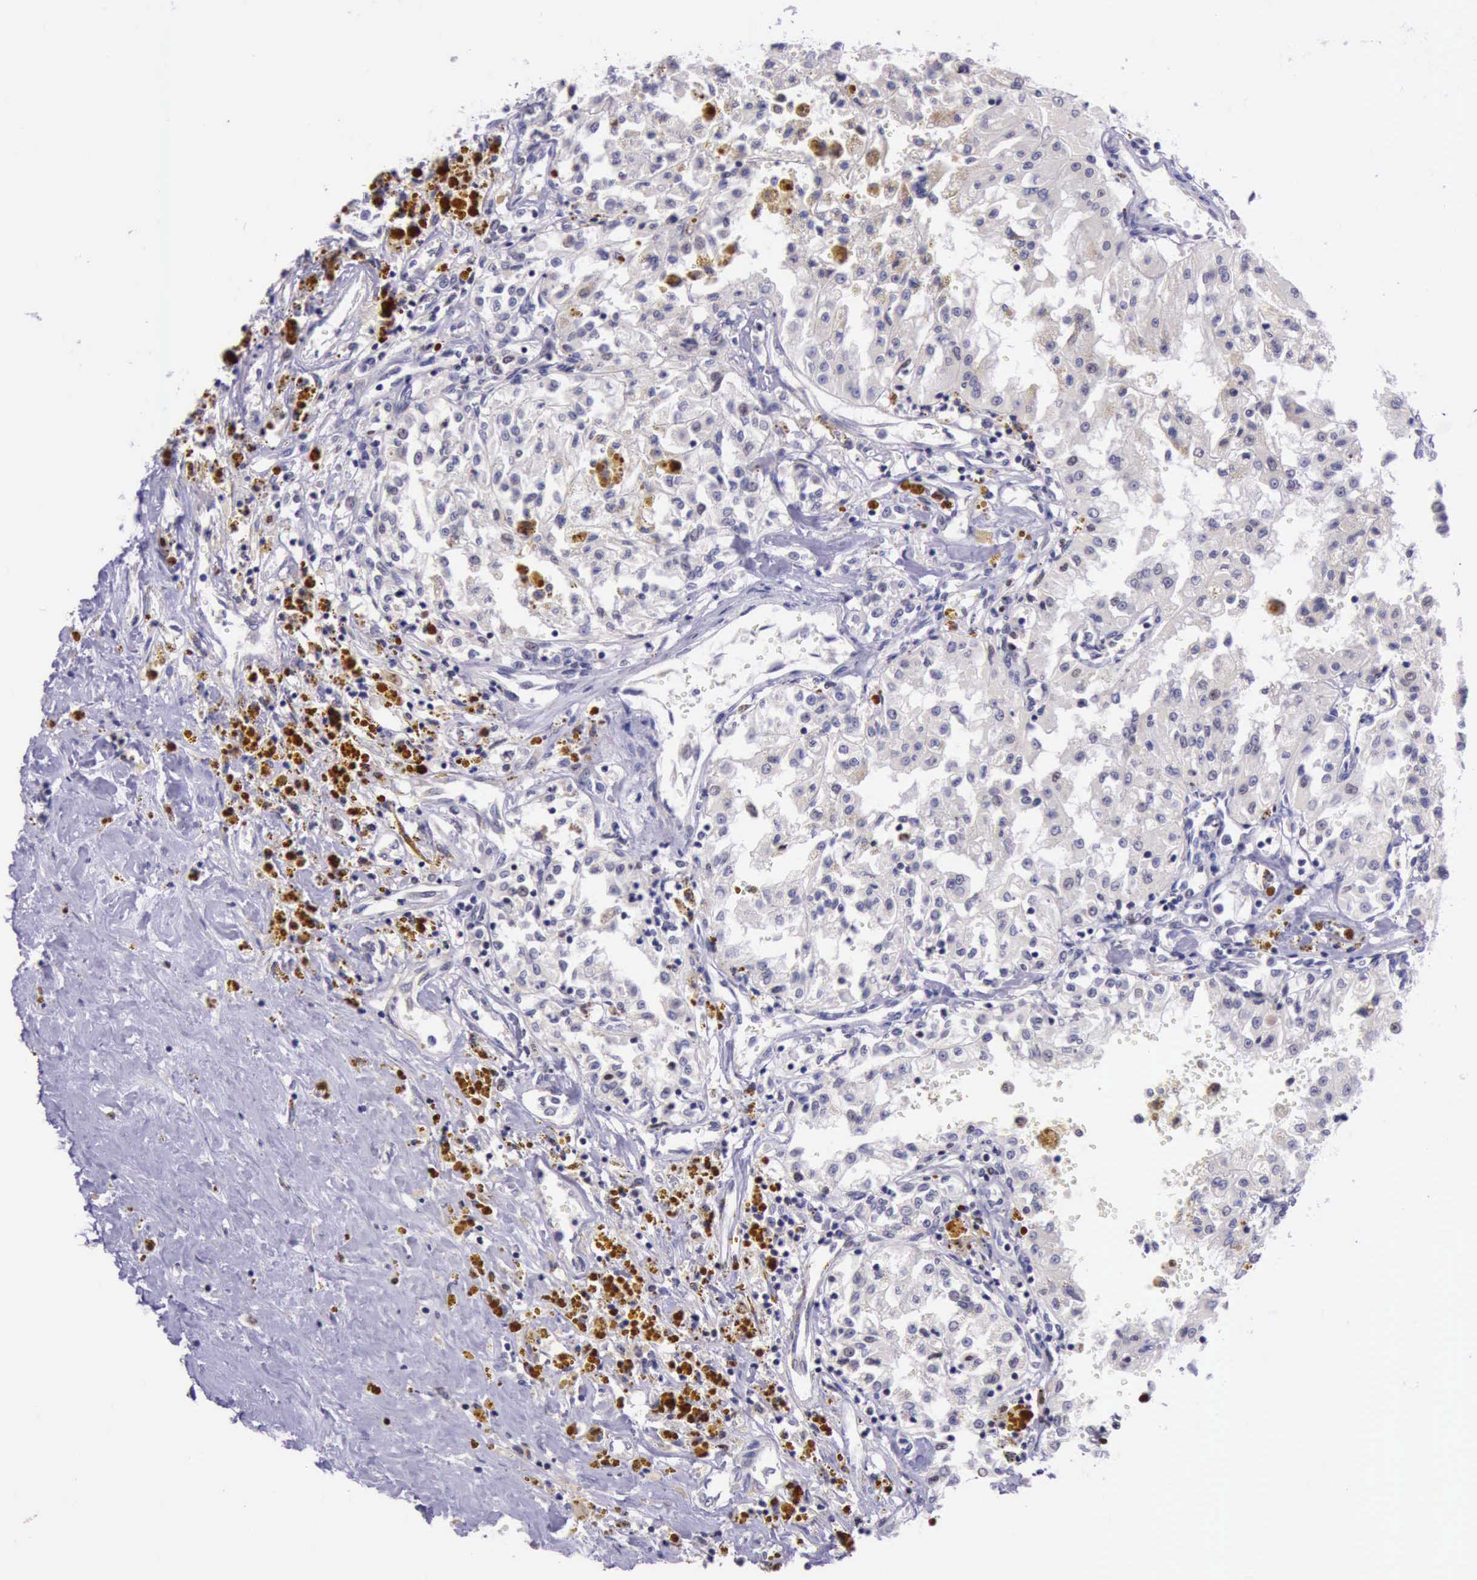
{"staining": {"intensity": "strong", "quantity": "<25%", "location": "nuclear"}, "tissue": "renal cancer", "cell_type": "Tumor cells", "image_type": "cancer", "snomed": [{"axis": "morphology", "description": "Adenocarcinoma, NOS"}, {"axis": "topography", "description": "Kidney"}], "caption": "The histopathology image displays immunohistochemical staining of renal adenocarcinoma. There is strong nuclear staining is present in approximately <25% of tumor cells.", "gene": "PARP1", "patient": {"sex": "male", "age": 78}}